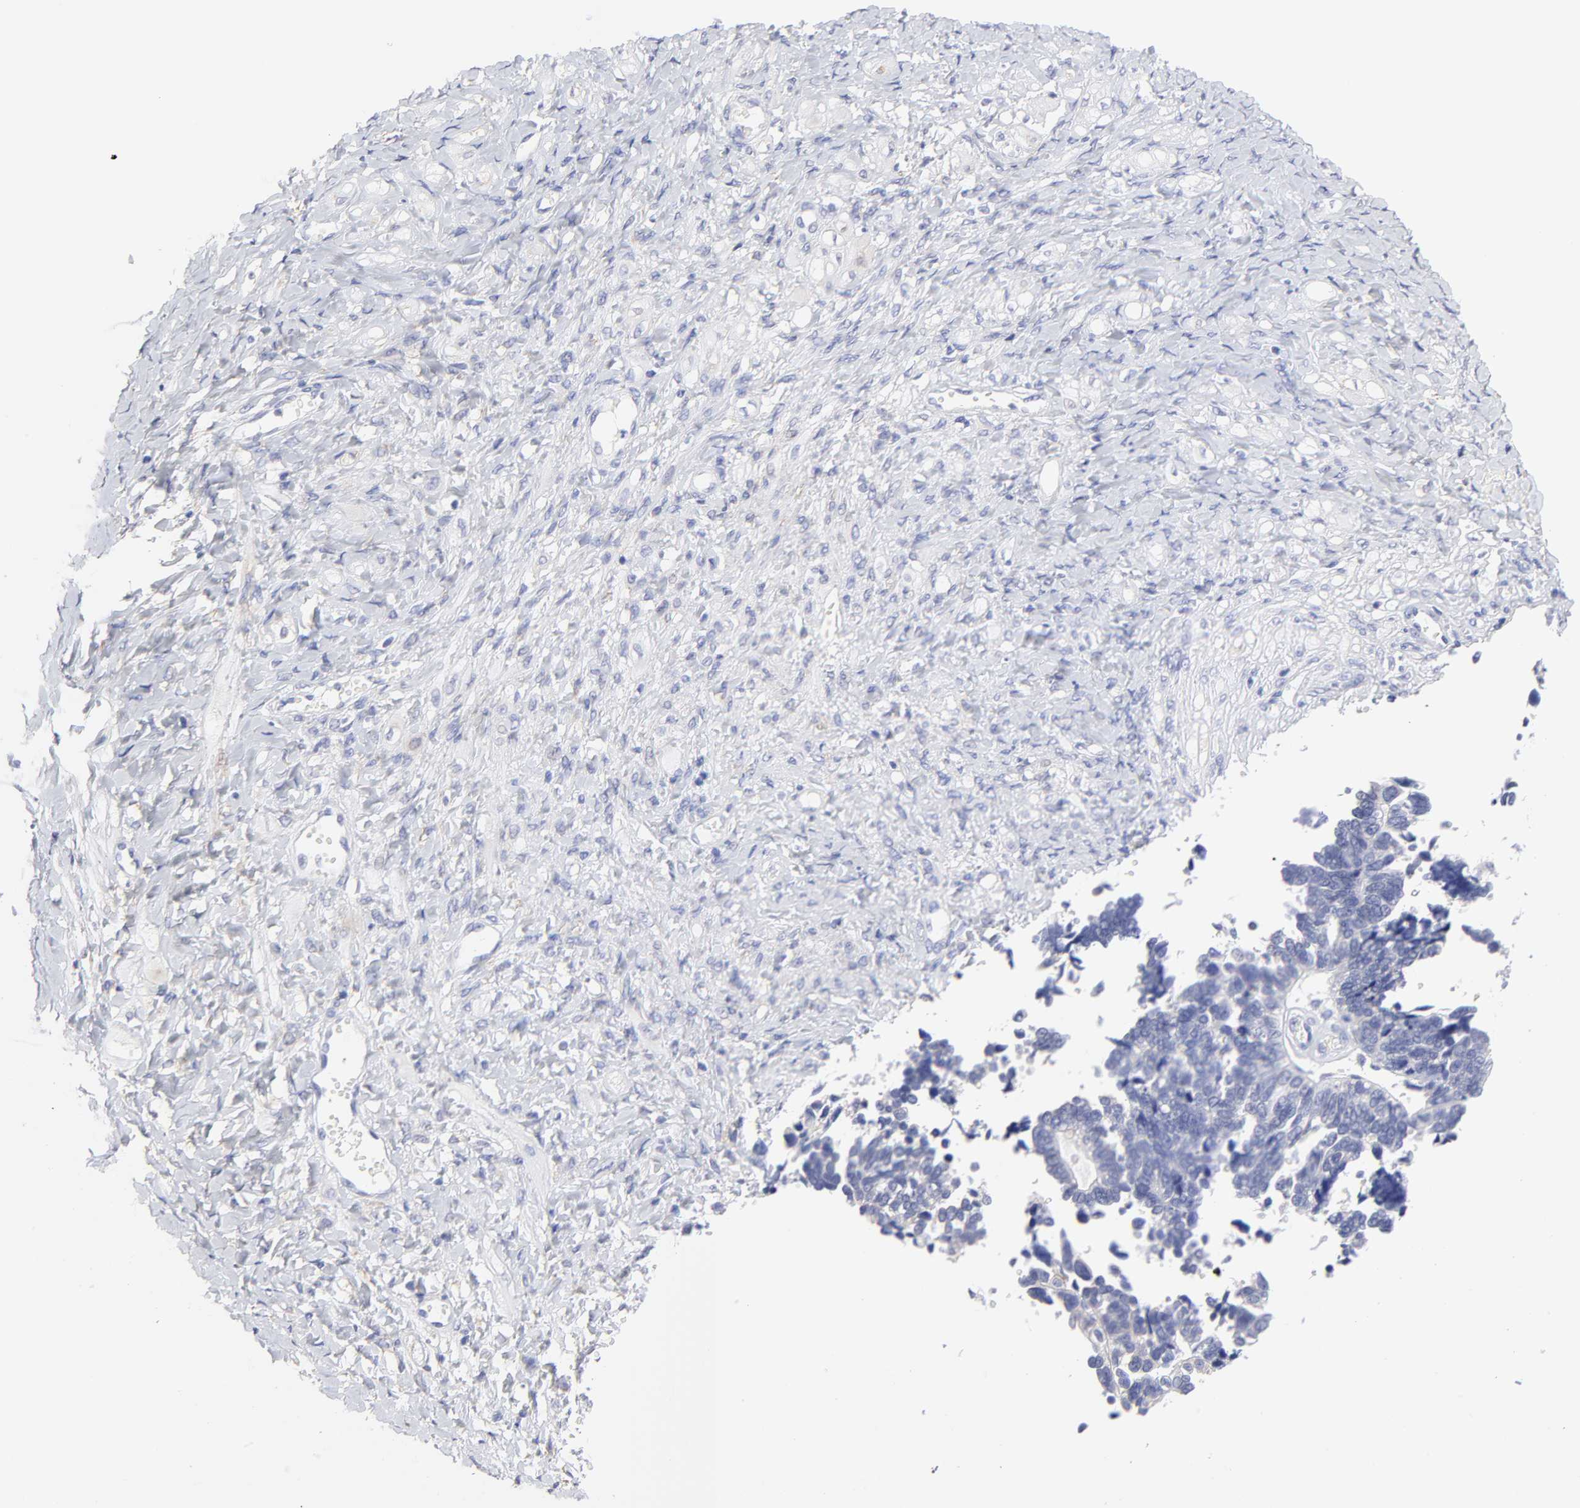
{"staining": {"intensity": "negative", "quantity": "none", "location": "none"}, "tissue": "ovarian cancer", "cell_type": "Tumor cells", "image_type": "cancer", "snomed": [{"axis": "morphology", "description": "Cystadenocarcinoma, serous, NOS"}, {"axis": "topography", "description": "Ovary"}], "caption": "DAB immunohistochemical staining of human ovarian cancer exhibits no significant expression in tumor cells.", "gene": "DUSP9", "patient": {"sex": "female", "age": 77}}